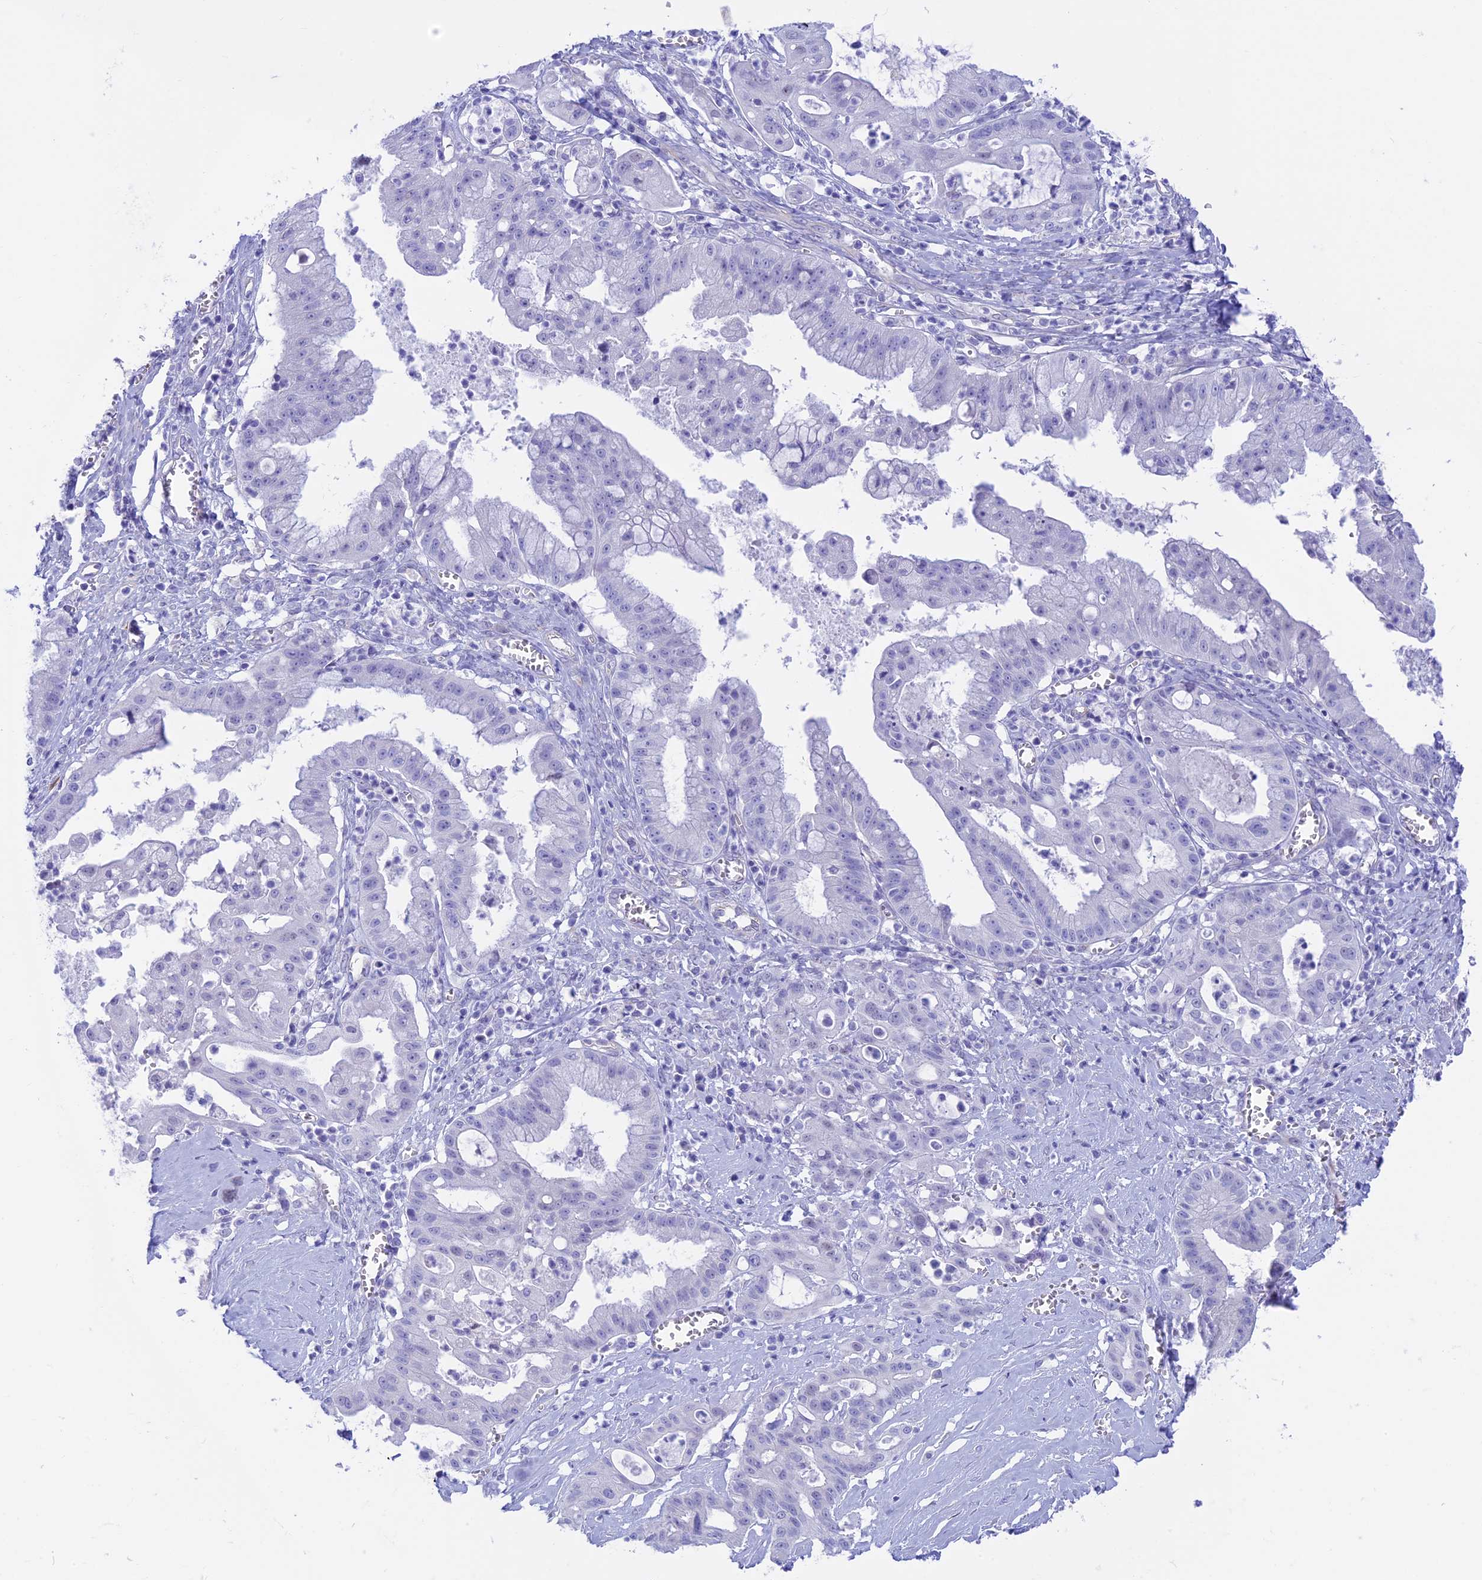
{"staining": {"intensity": "negative", "quantity": "none", "location": "none"}, "tissue": "ovarian cancer", "cell_type": "Tumor cells", "image_type": "cancer", "snomed": [{"axis": "morphology", "description": "Cystadenocarcinoma, mucinous, NOS"}, {"axis": "topography", "description": "Ovary"}], "caption": "The micrograph reveals no significant expression in tumor cells of ovarian cancer (mucinous cystadenocarcinoma).", "gene": "GNGT2", "patient": {"sex": "female", "age": 70}}